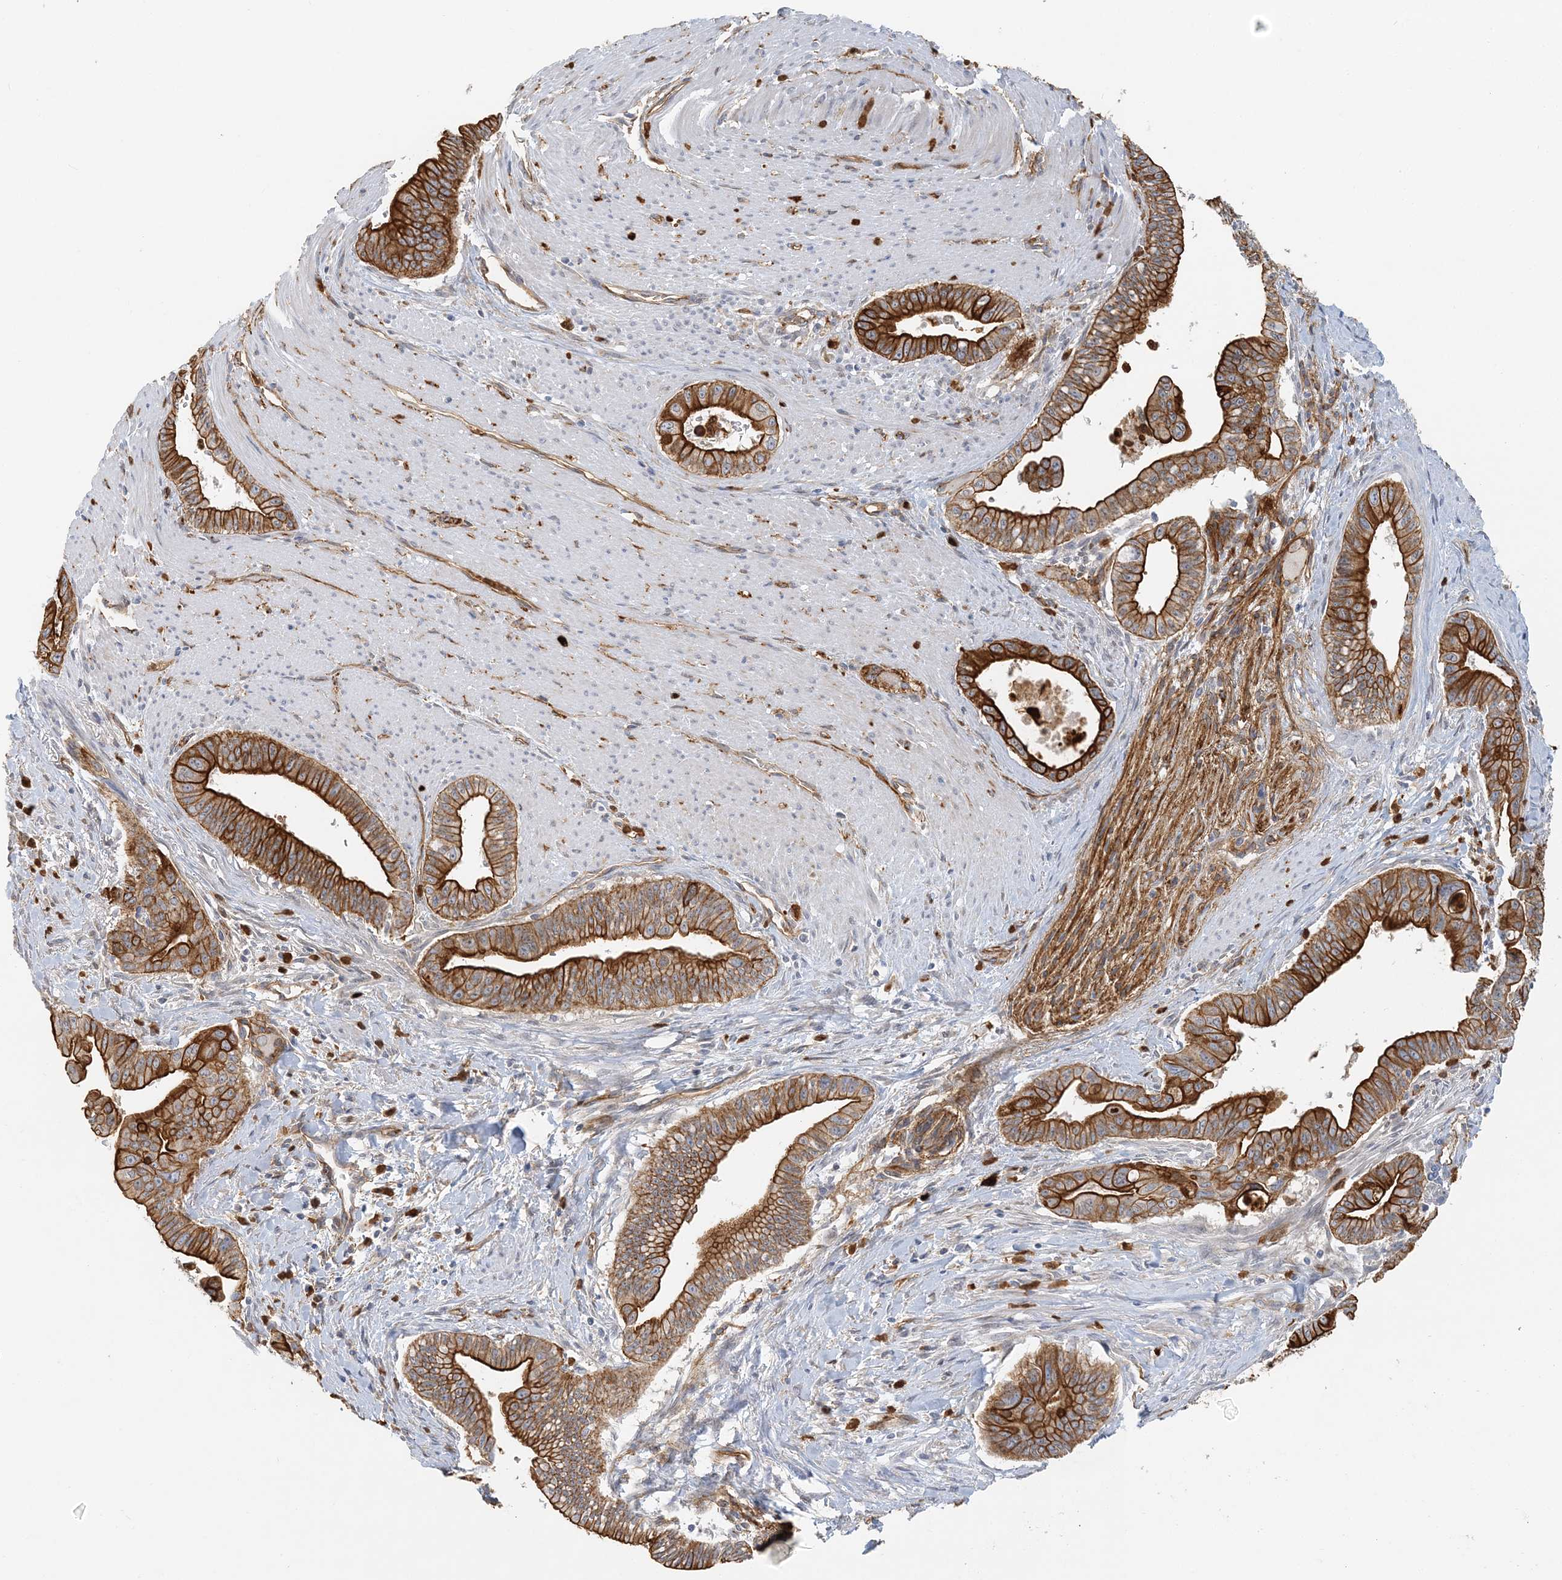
{"staining": {"intensity": "strong", "quantity": ">75%", "location": "cytoplasmic/membranous"}, "tissue": "pancreatic cancer", "cell_type": "Tumor cells", "image_type": "cancer", "snomed": [{"axis": "morphology", "description": "Adenocarcinoma, NOS"}, {"axis": "topography", "description": "Pancreas"}], "caption": "IHC (DAB) staining of pancreatic cancer exhibits strong cytoplasmic/membranous protein staining in about >75% of tumor cells. IHC stains the protein in brown and the nuclei are stained blue.", "gene": "DNAH1", "patient": {"sex": "male", "age": 70}}